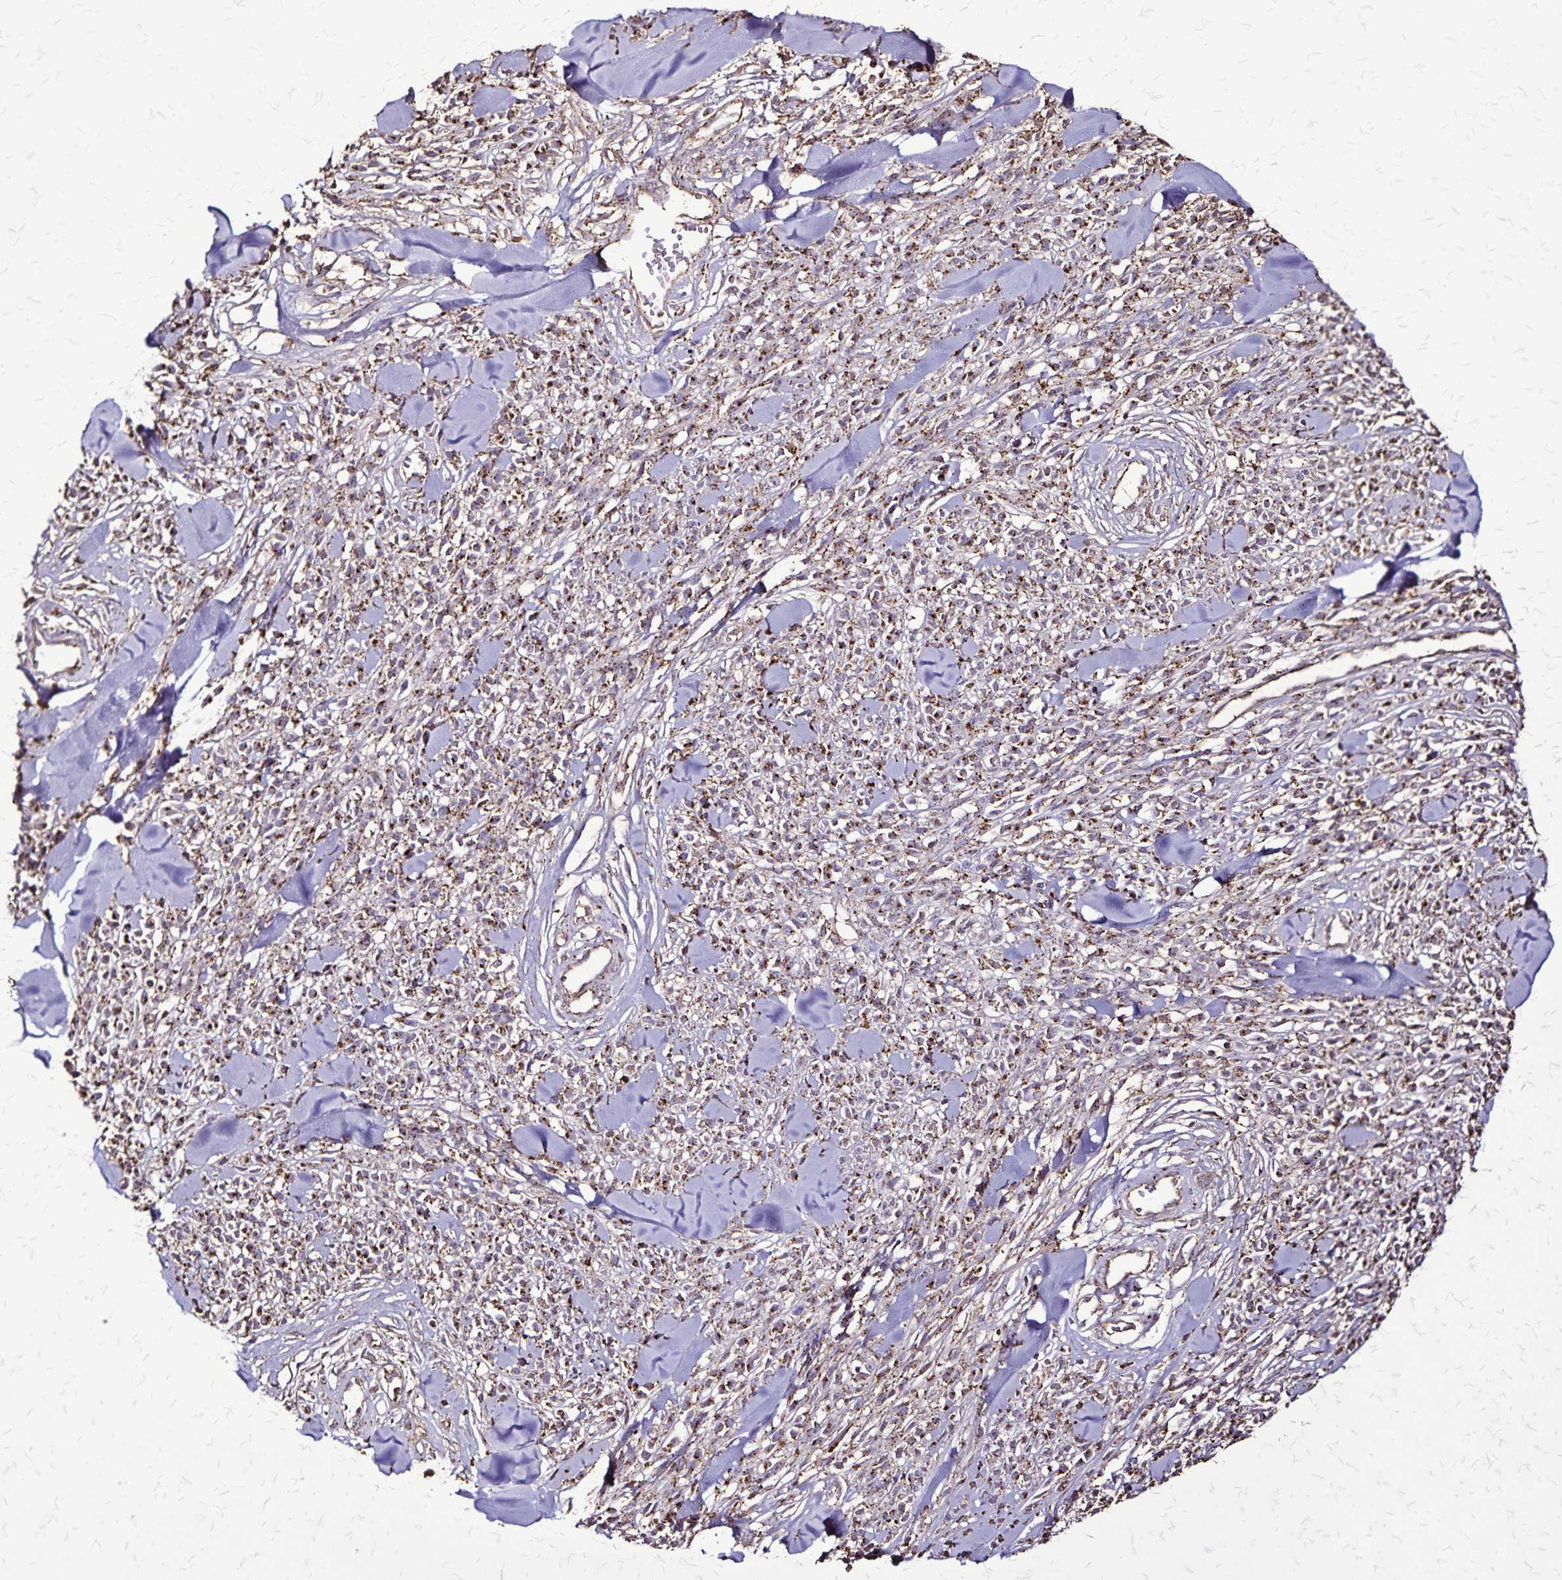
{"staining": {"intensity": "strong", "quantity": ">75%", "location": "cytoplasmic/membranous"}, "tissue": "melanoma", "cell_type": "Tumor cells", "image_type": "cancer", "snomed": [{"axis": "morphology", "description": "Malignant melanoma, NOS"}, {"axis": "topography", "description": "Skin"}, {"axis": "topography", "description": "Skin of trunk"}], "caption": "This is a histology image of immunohistochemistry (IHC) staining of melanoma, which shows strong expression in the cytoplasmic/membranous of tumor cells.", "gene": "CHMP1B", "patient": {"sex": "male", "age": 74}}